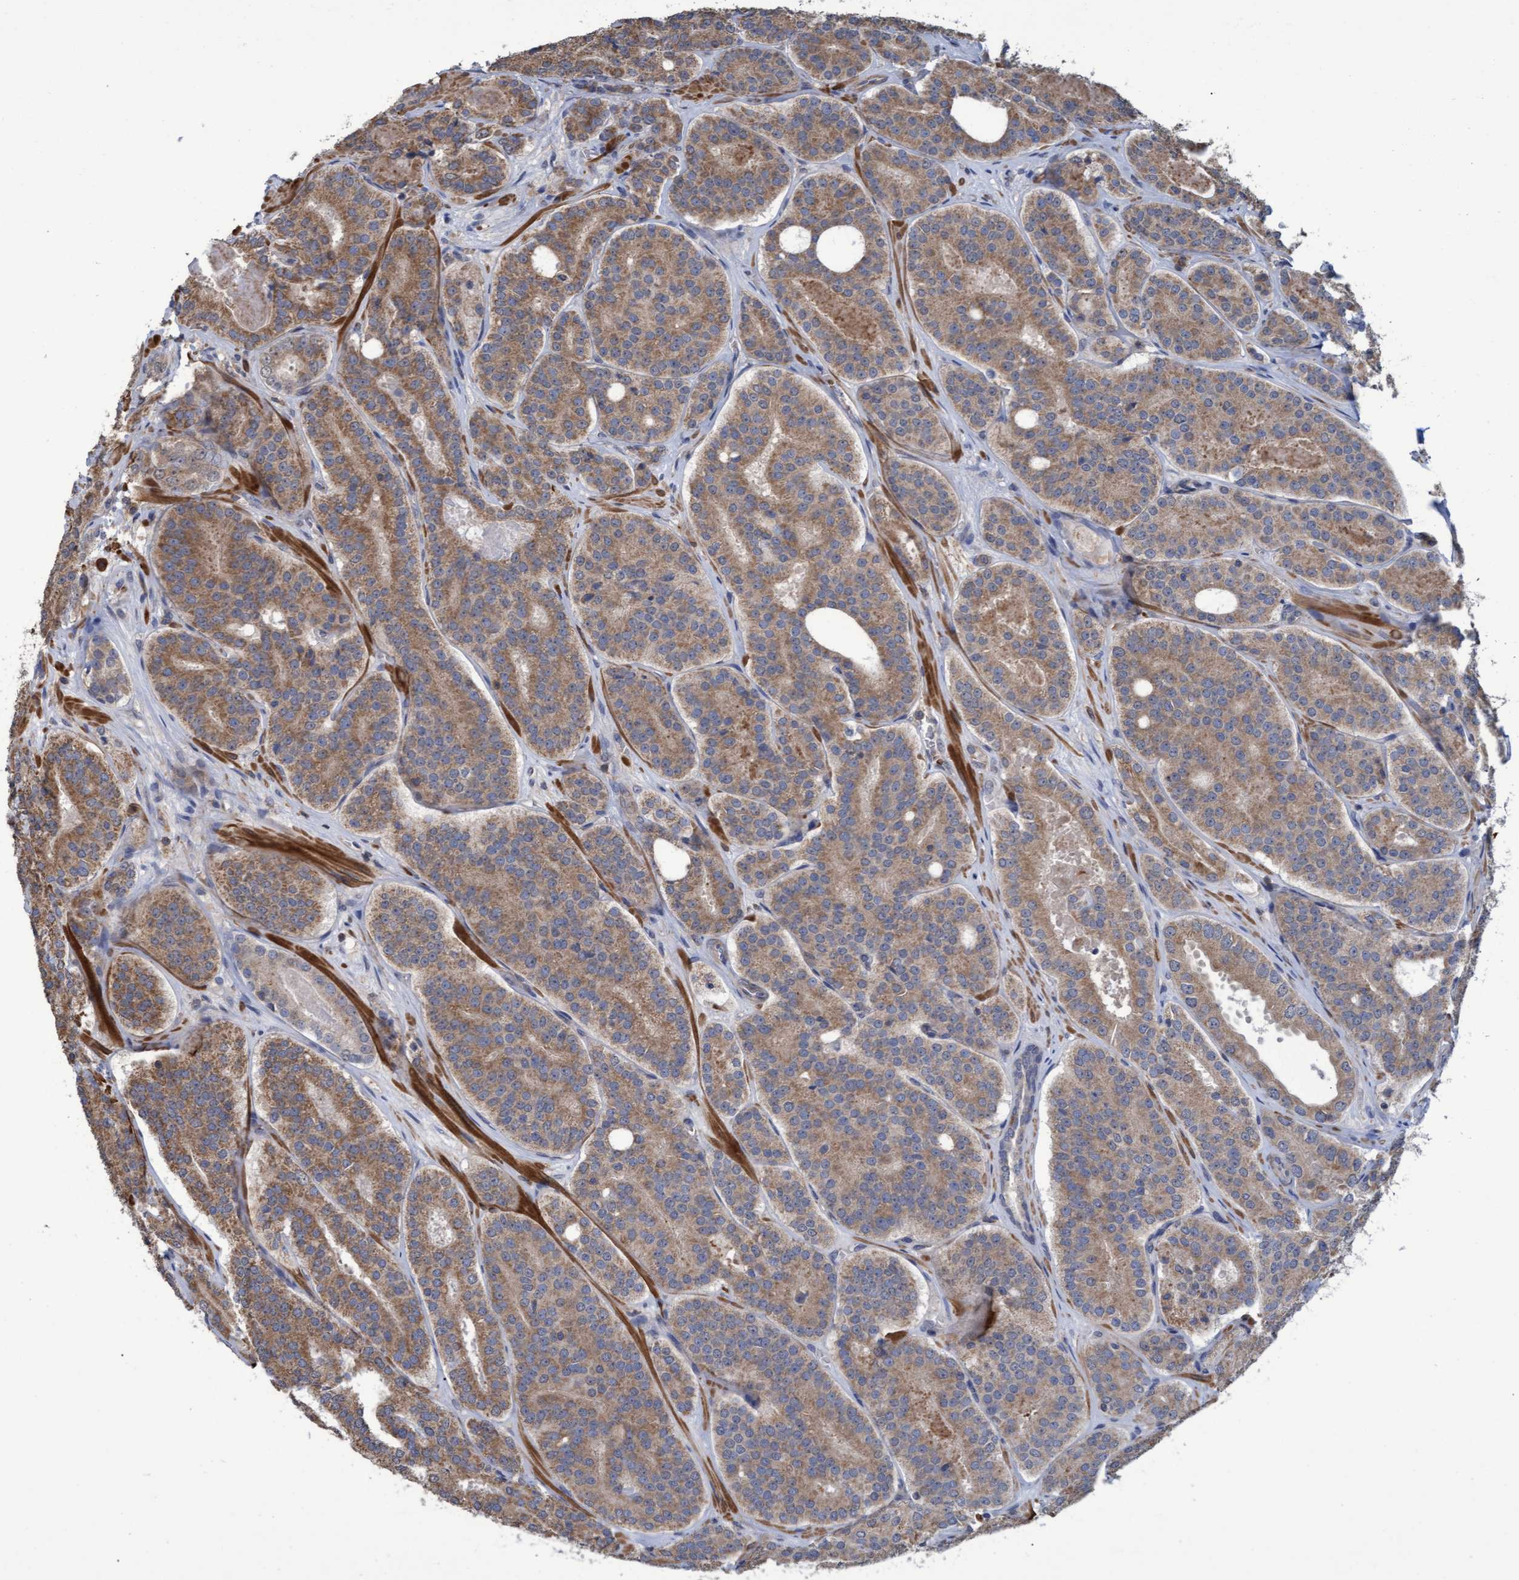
{"staining": {"intensity": "moderate", "quantity": "25%-75%", "location": "cytoplasmic/membranous"}, "tissue": "prostate cancer", "cell_type": "Tumor cells", "image_type": "cancer", "snomed": [{"axis": "morphology", "description": "Adenocarcinoma, High grade"}, {"axis": "topography", "description": "Prostate"}], "caption": "Immunohistochemistry photomicrograph of prostate cancer stained for a protein (brown), which displays medium levels of moderate cytoplasmic/membranous expression in about 25%-75% of tumor cells.", "gene": "NAA15", "patient": {"sex": "male", "age": 60}}